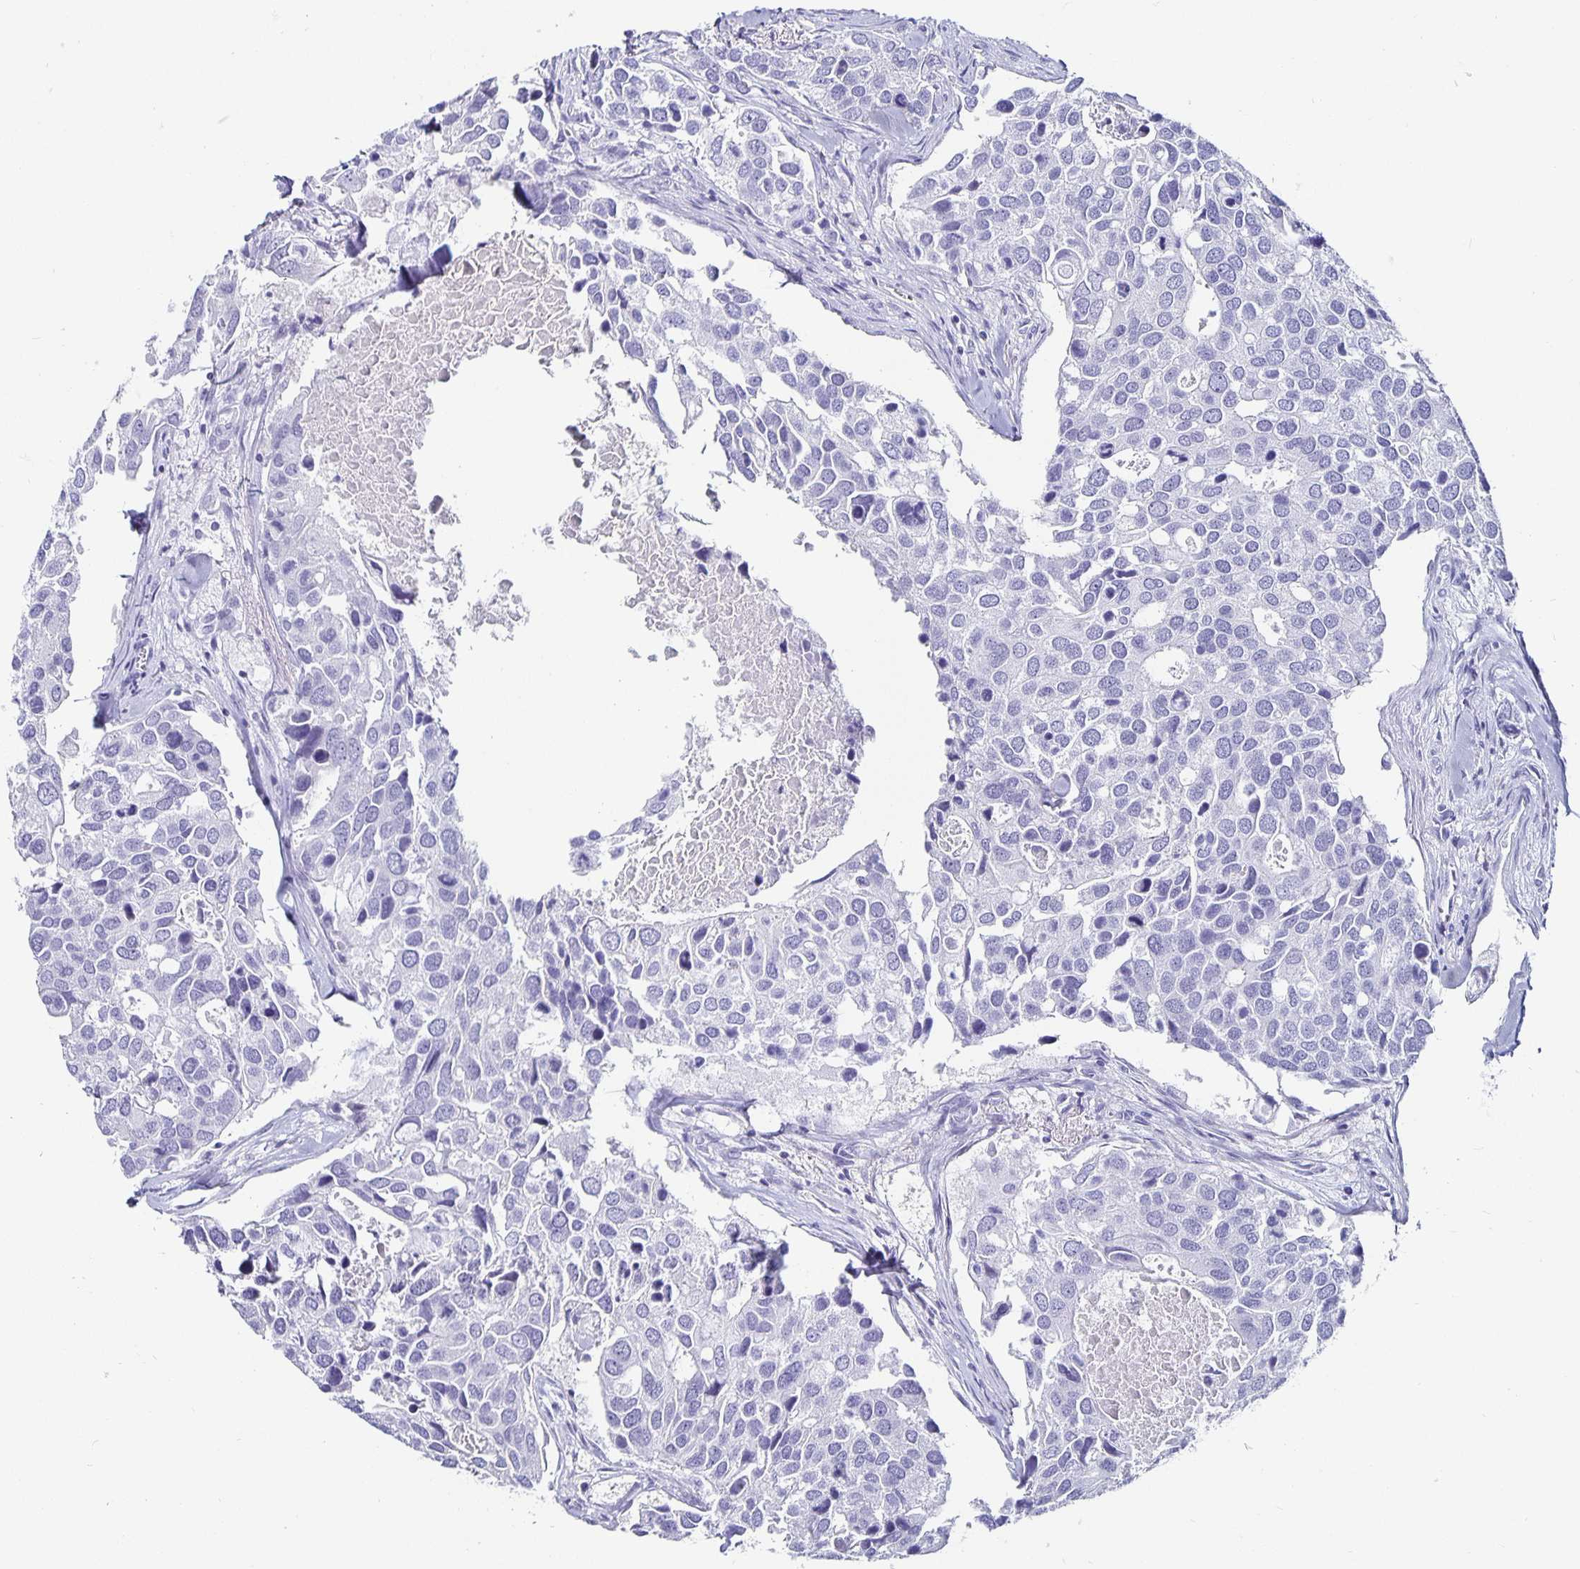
{"staining": {"intensity": "negative", "quantity": "none", "location": "none"}, "tissue": "breast cancer", "cell_type": "Tumor cells", "image_type": "cancer", "snomed": [{"axis": "morphology", "description": "Duct carcinoma"}, {"axis": "topography", "description": "Breast"}], "caption": "Protein analysis of breast cancer (infiltrating ductal carcinoma) displays no significant expression in tumor cells.", "gene": "CHGA", "patient": {"sex": "female", "age": 83}}